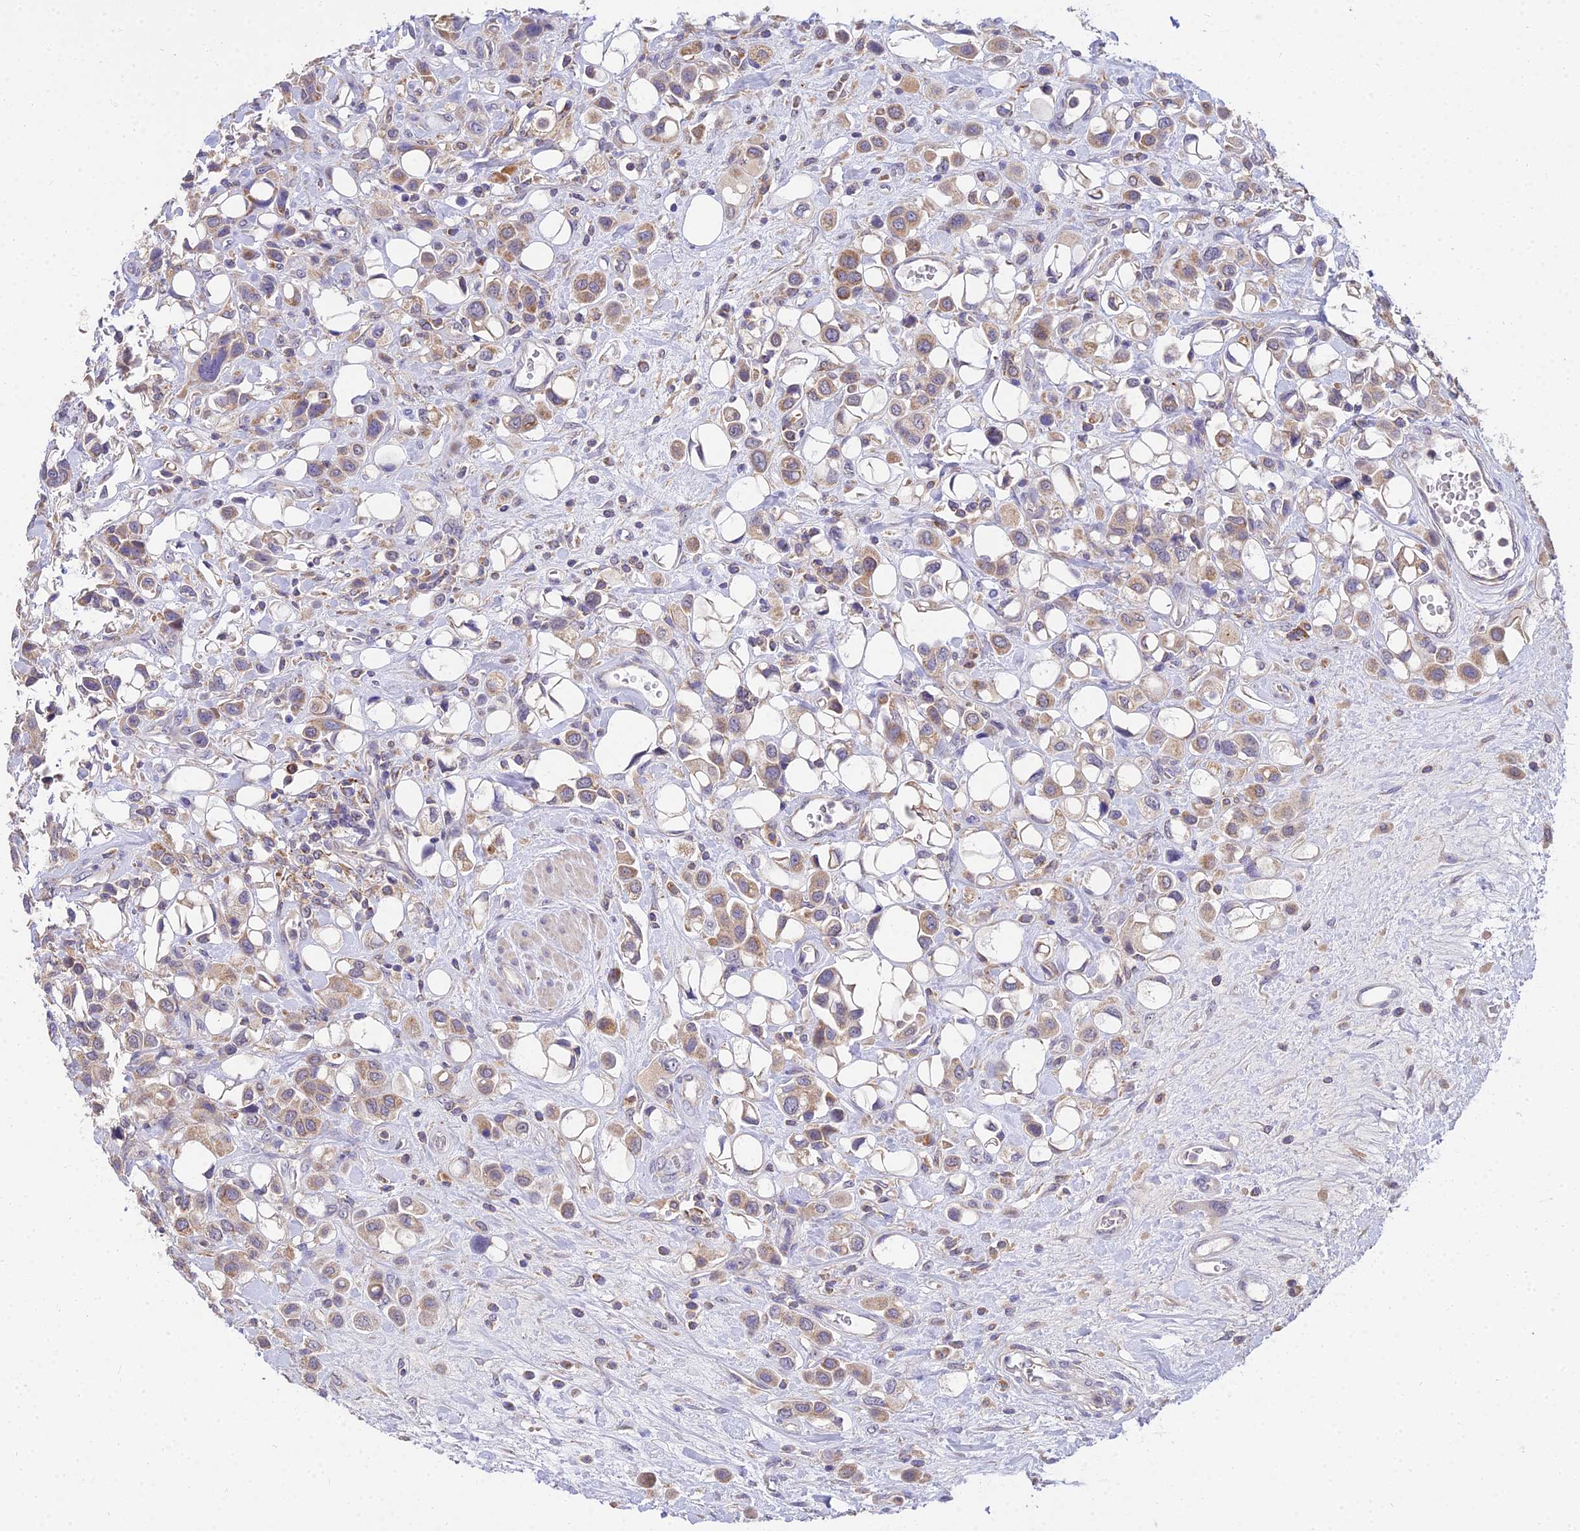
{"staining": {"intensity": "moderate", "quantity": ">75%", "location": "cytoplasmic/membranous"}, "tissue": "urothelial cancer", "cell_type": "Tumor cells", "image_type": "cancer", "snomed": [{"axis": "morphology", "description": "Urothelial carcinoma, High grade"}, {"axis": "topography", "description": "Urinary bladder"}], "caption": "Tumor cells show medium levels of moderate cytoplasmic/membranous staining in about >75% of cells in human high-grade urothelial carcinoma.", "gene": "ARL8B", "patient": {"sex": "male", "age": 50}}